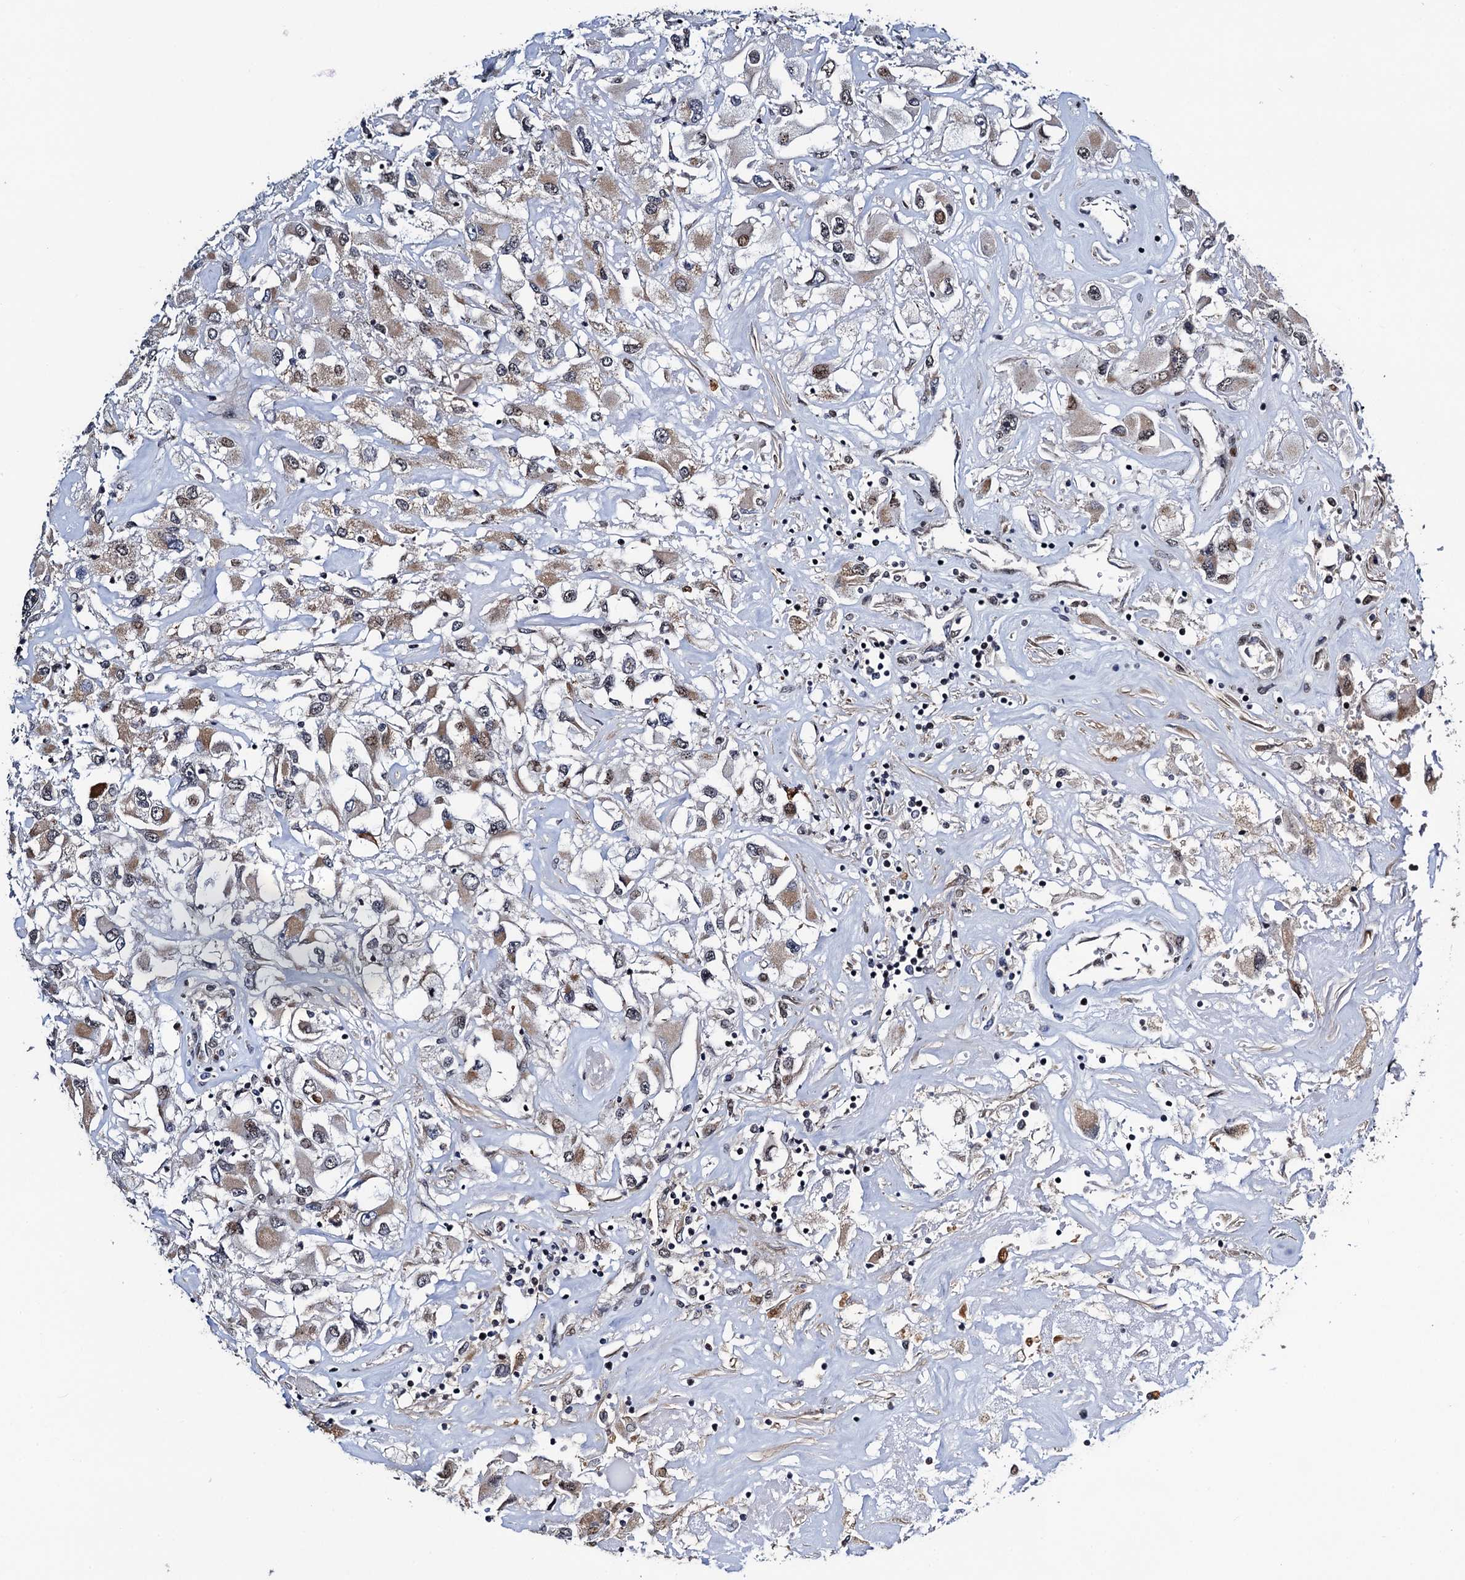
{"staining": {"intensity": "weak", "quantity": ">75%", "location": "cytoplasmic/membranous,nuclear"}, "tissue": "renal cancer", "cell_type": "Tumor cells", "image_type": "cancer", "snomed": [{"axis": "morphology", "description": "Adenocarcinoma, NOS"}, {"axis": "topography", "description": "Kidney"}], "caption": "Protein expression analysis of human renal cancer reveals weak cytoplasmic/membranous and nuclear staining in about >75% of tumor cells. The protein is stained brown, and the nuclei are stained in blue (DAB IHC with brightfield microscopy, high magnification).", "gene": "FAM222A", "patient": {"sex": "female", "age": 52}}